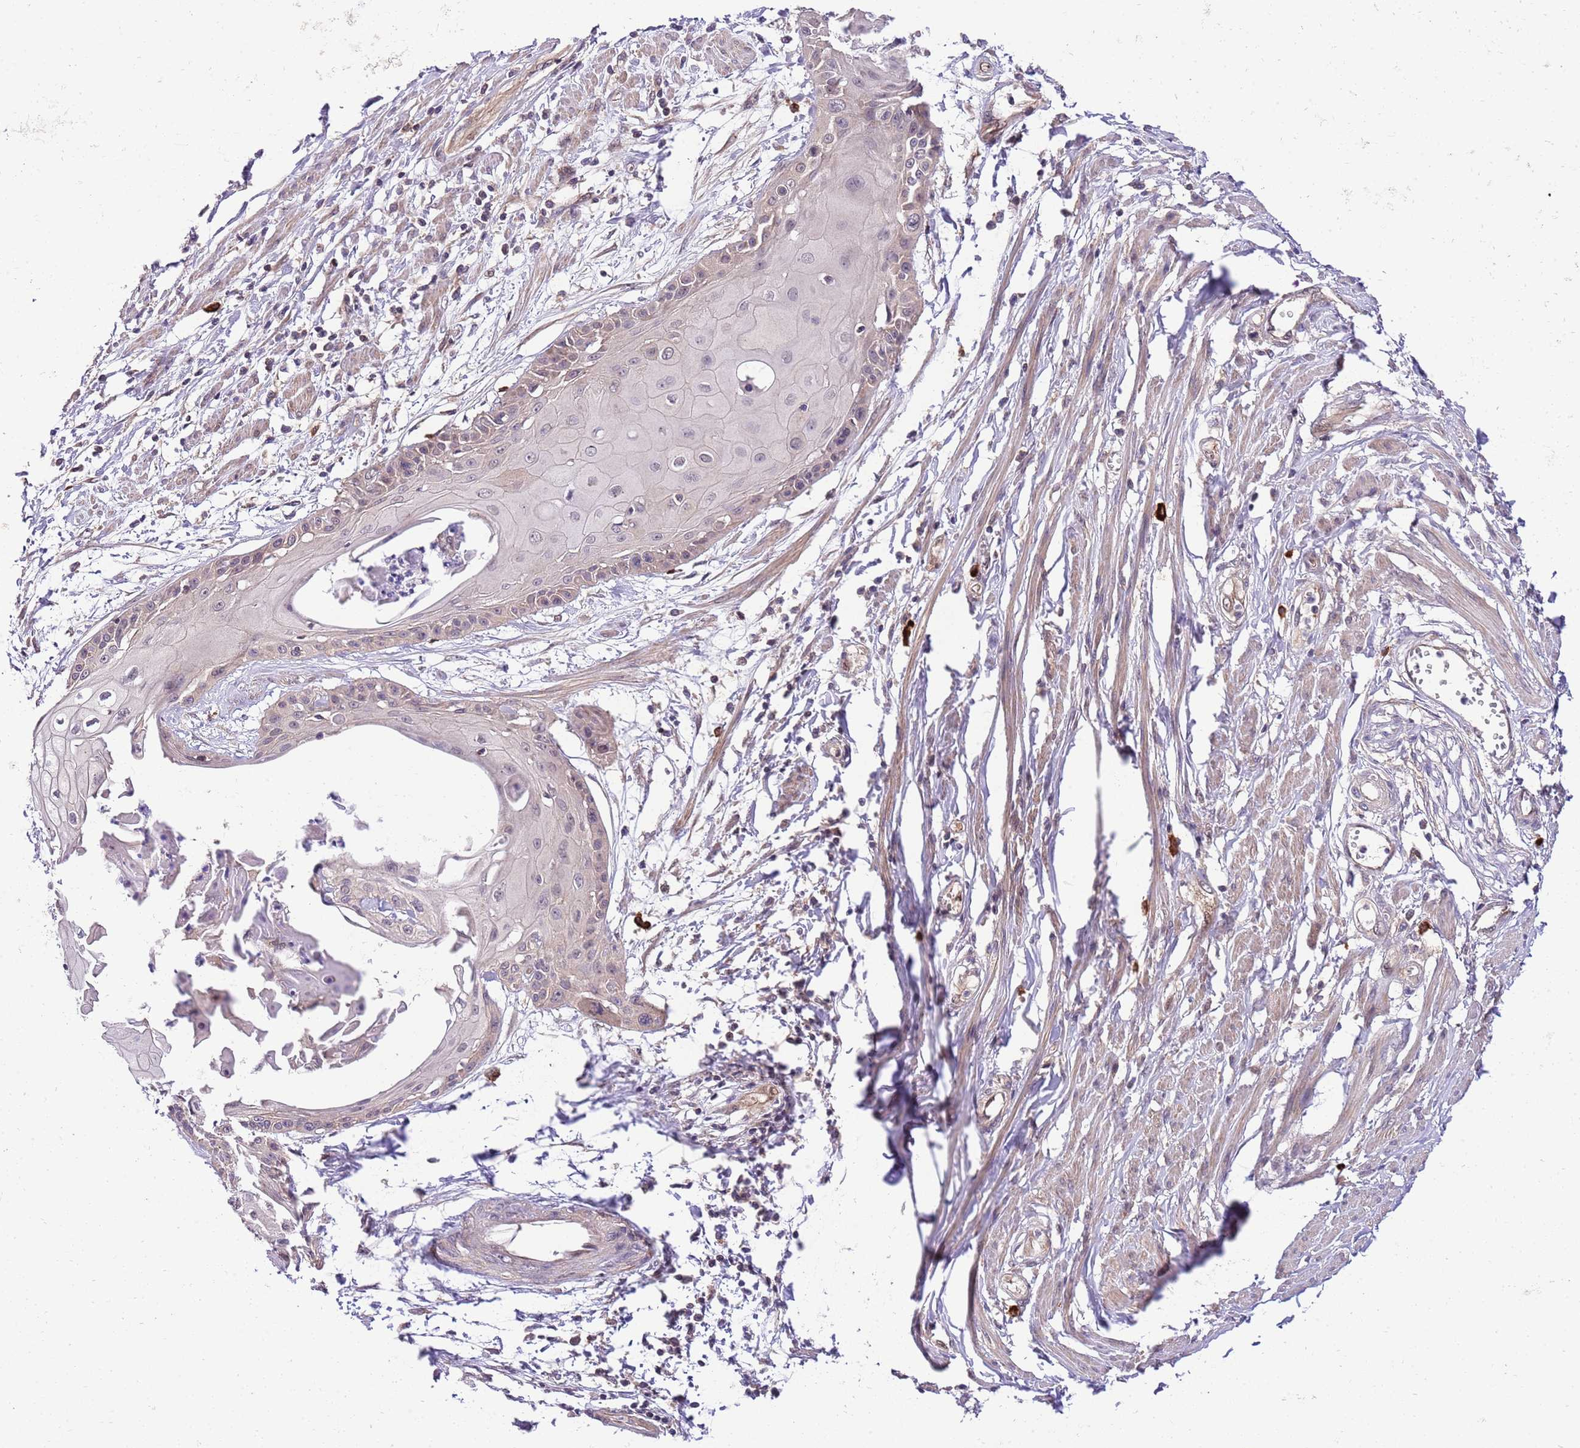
{"staining": {"intensity": "weak", "quantity": "<25%", "location": "cytoplasmic/membranous"}, "tissue": "cervical cancer", "cell_type": "Tumor cells", "image_type": "cancer", "snomed": [{"axis": "morphology", "description": "Squamous cell carcinoma, NOS"}, {"axis": "topography", "description": "Cervix"}], "caption": "High power microscopy histopathology image of an immunohistochemistry (IHC) micrograph of cervical cancer, revealing no significant staining in tumor cells.", "gene": "DONSON", "patient": {"sex": "female", "age": 57}}